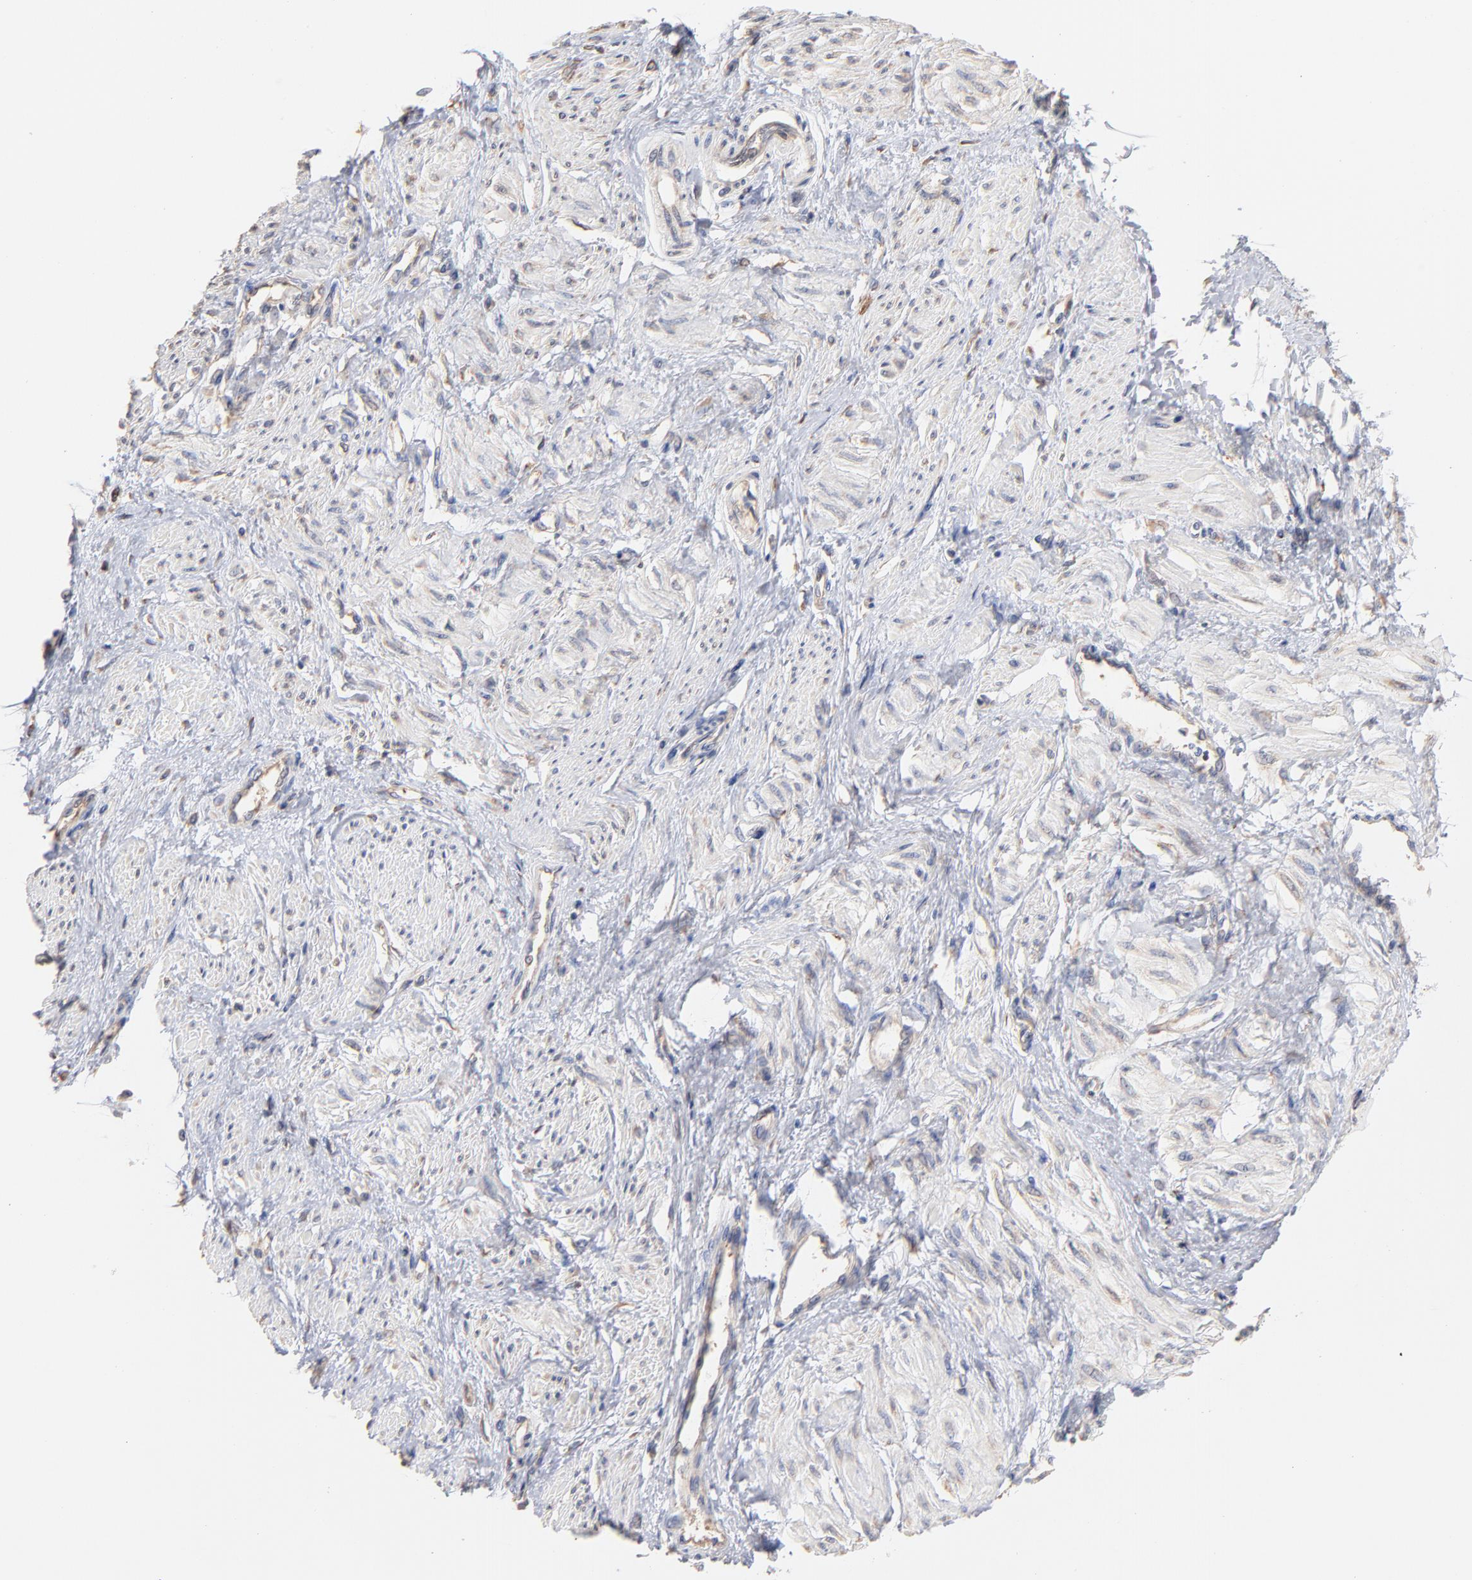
{"staining": {"intensity": "negative", "quantity": "none", "location": "none"}, "tissue": "smooth muscle", "cell_type": "Smooth muscle cells", "image_type": "normal", "snomed": [{"axis": "morphology", "description": "Normal tissue, NOS"}, {"axis": "topography", "description": "Smooth muscle"}, {"axis": "topography", "description": "Uterus"}], "caption": "The histopathology image displays no significant expression in smooth muscle cells of smooth muscle.", "gene": "RPL9", "patient": {"sex": "female", "age": 39}}